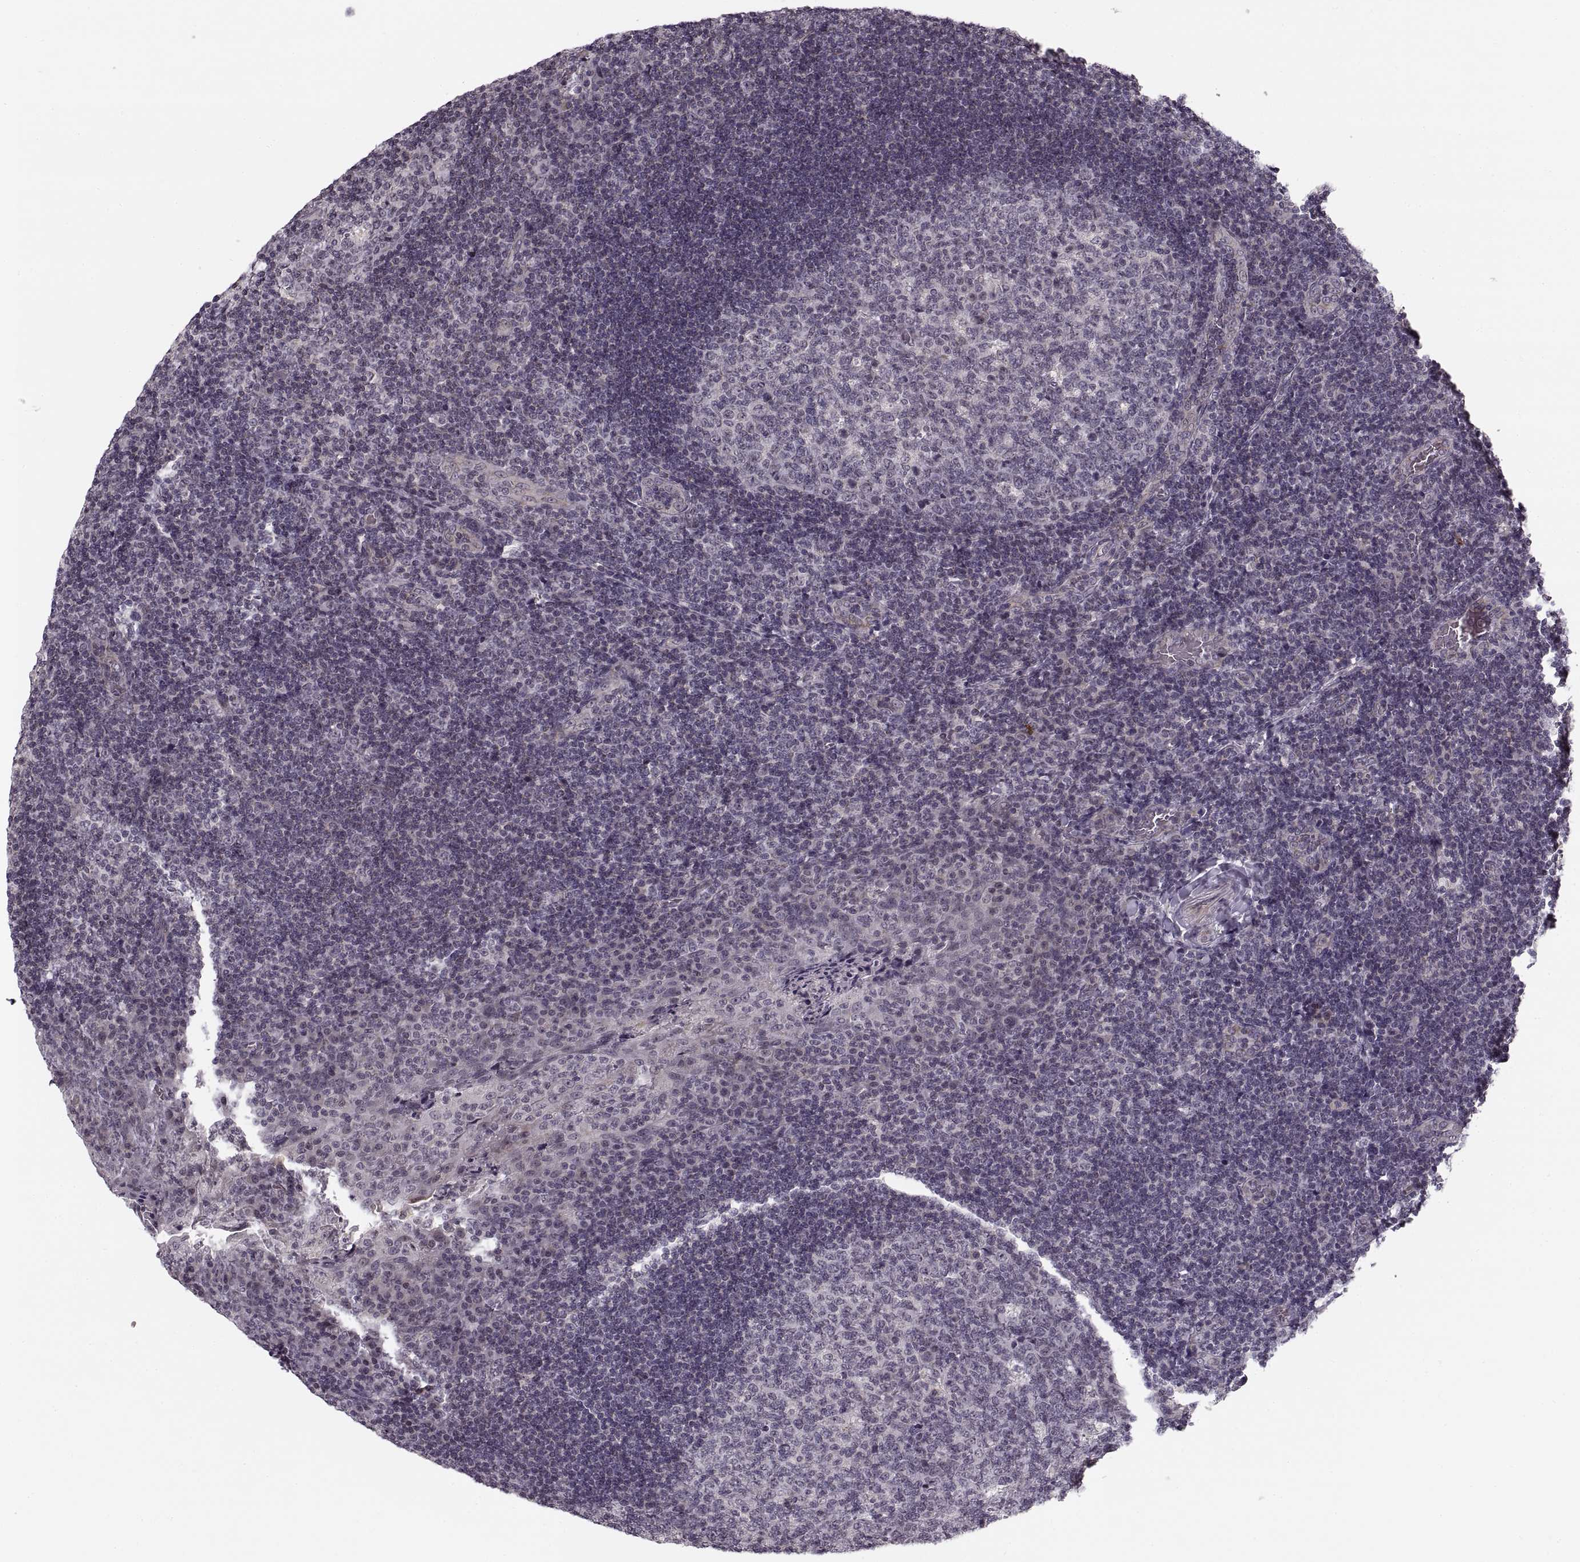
{"staining": {"intensity": "negative", "quantity": "none", "location": "none"}, "tissue": "tonsil", "cell_type": "Germinal center cells", "image_type": "normal", "snomed": [{"axis": "morphology", "description": "Normal tissue, NOS"}, {"axis": "topography", "description": "Tonsil"}], "caption": "This is an immunohistochemistry (IHC) micrograph of unremarkable tonsil. There is no expression in germinal center cells.", "gene": "ASIC3", "patient": {"sex": "male", "age": 17}}